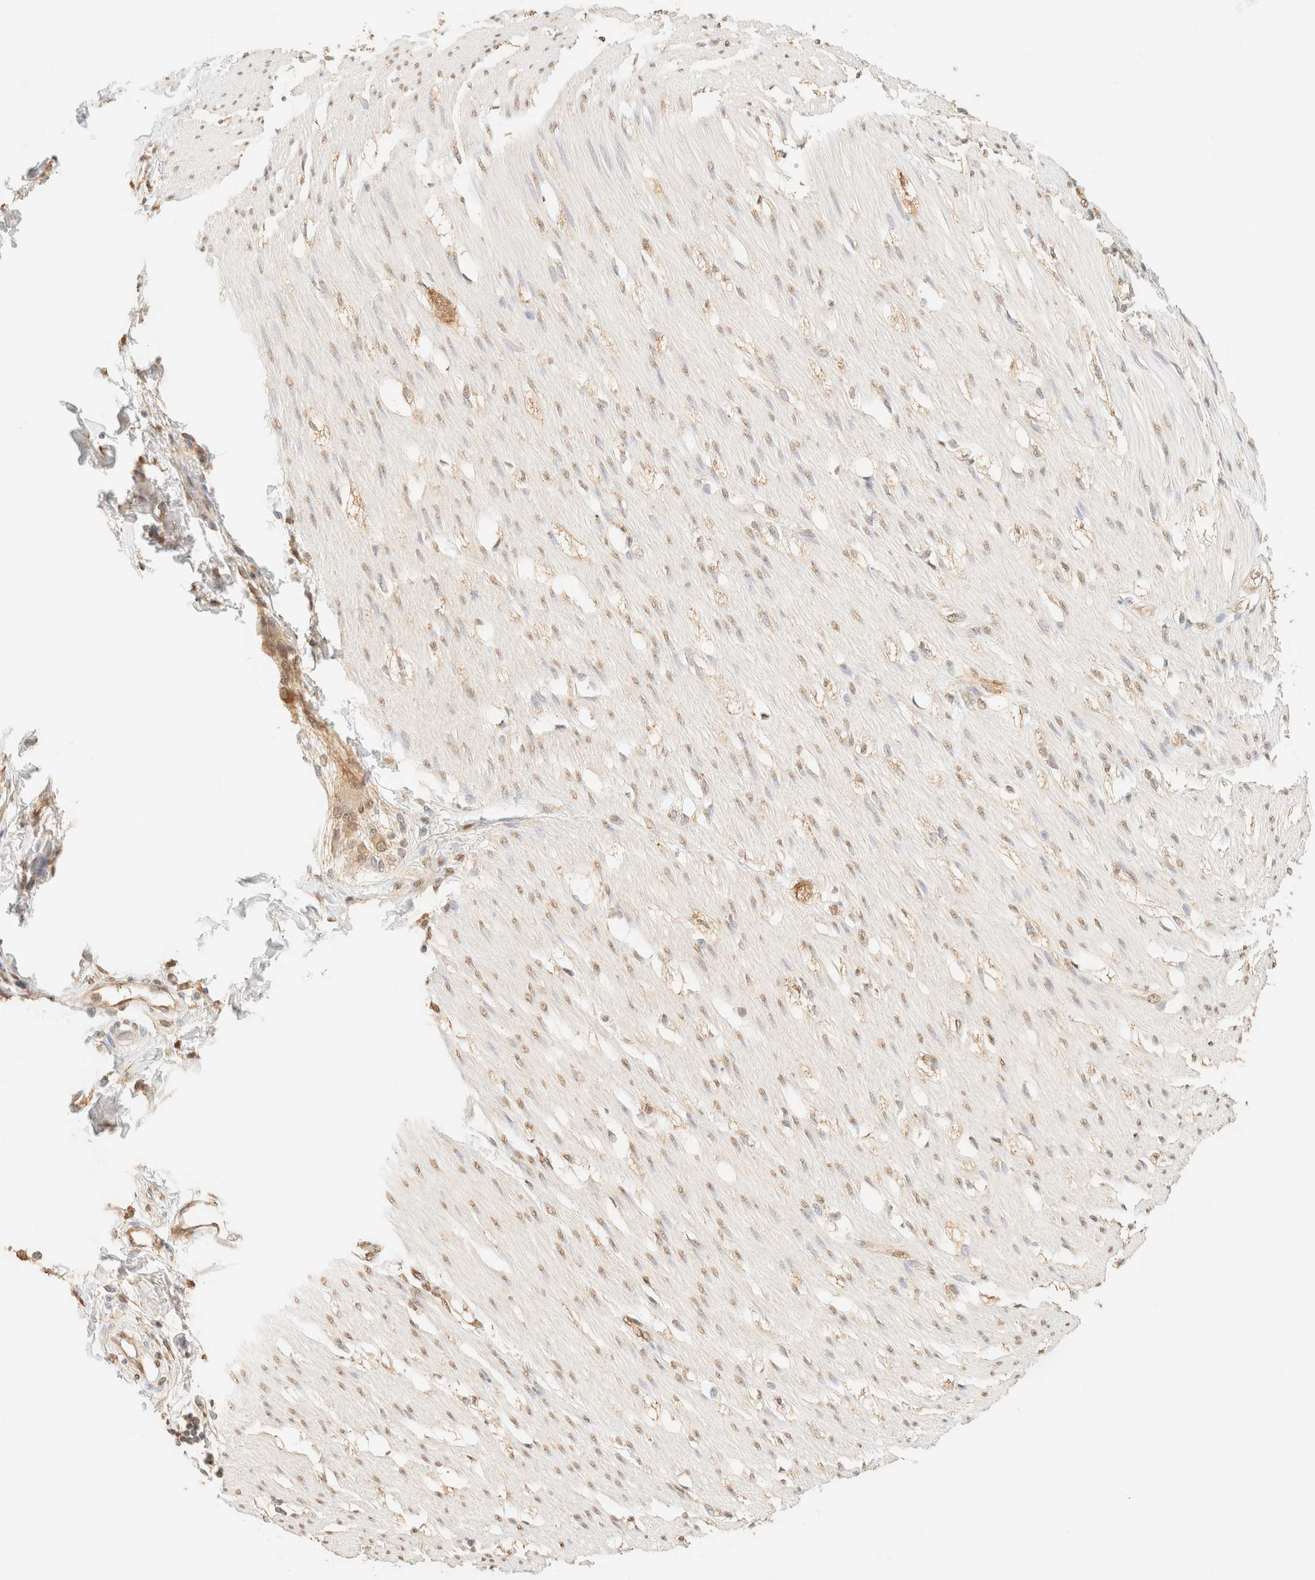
{"staining": {"intensity": "moderate", "quantity": "<25%", "location": "nuclear"}, "tissue": "smooth muscle", "cell_type": "Smooth muscle cells", "image_type": "normal", "snomed": [{"axis": "morphology", "description": "Normal tissue, NOS"}, {"axis": "morphology", "description": "Adenocarcinoma, NOS"}, {"axis": "topography", "description": "Smooth muscle"}, {"axis": "topography", "description": "Colon"}], "caption": "Benign smooth muscle displays moderate nuclear positivity in about <25% of smooth muscle cells, visualized by immunohistochemistry. (DAB IHC with brightfield microscopy, high magnification).", "gene": "S100A13", "patient": {"sex": "male", "age": 14}}